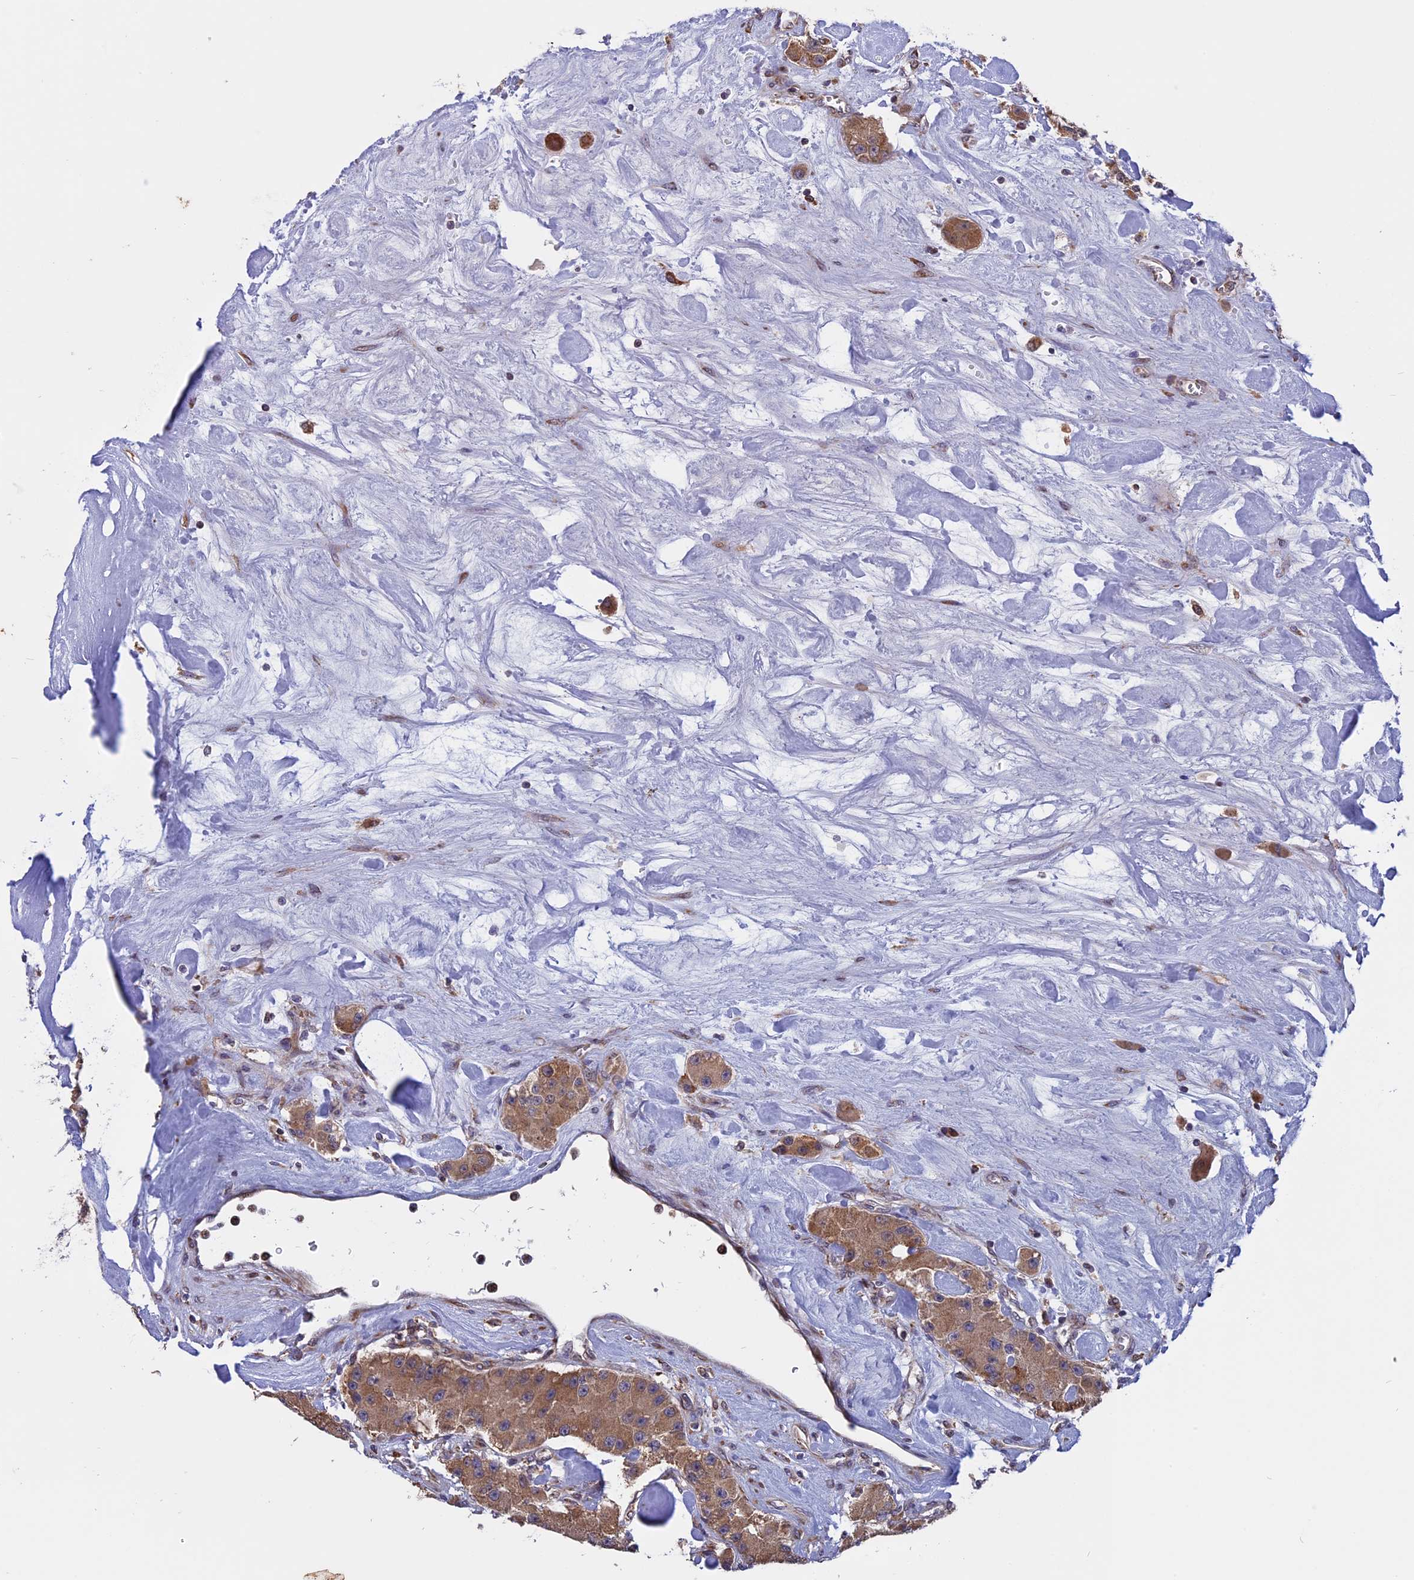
{"staining": {"intensity": "moderate", "quantity": ">75%", "location": "cytoplasmic/membranous"}, "tissue": "carcinoid", "cell_type": "Tumor cells", "image_type": "cancer", "snomed": [{"axis": "morphology", "description": "Carcinoid, malignant, NOS"}, {"axis": "topography", "description": "Pancreas"}], "caption": "A brown stain shows moderate cytoplasmic/membranous staining of a protein in human carcinoid tumor cells.", "gene": "DMRTA2", "patient": {"sex": "male", "age": 41}}